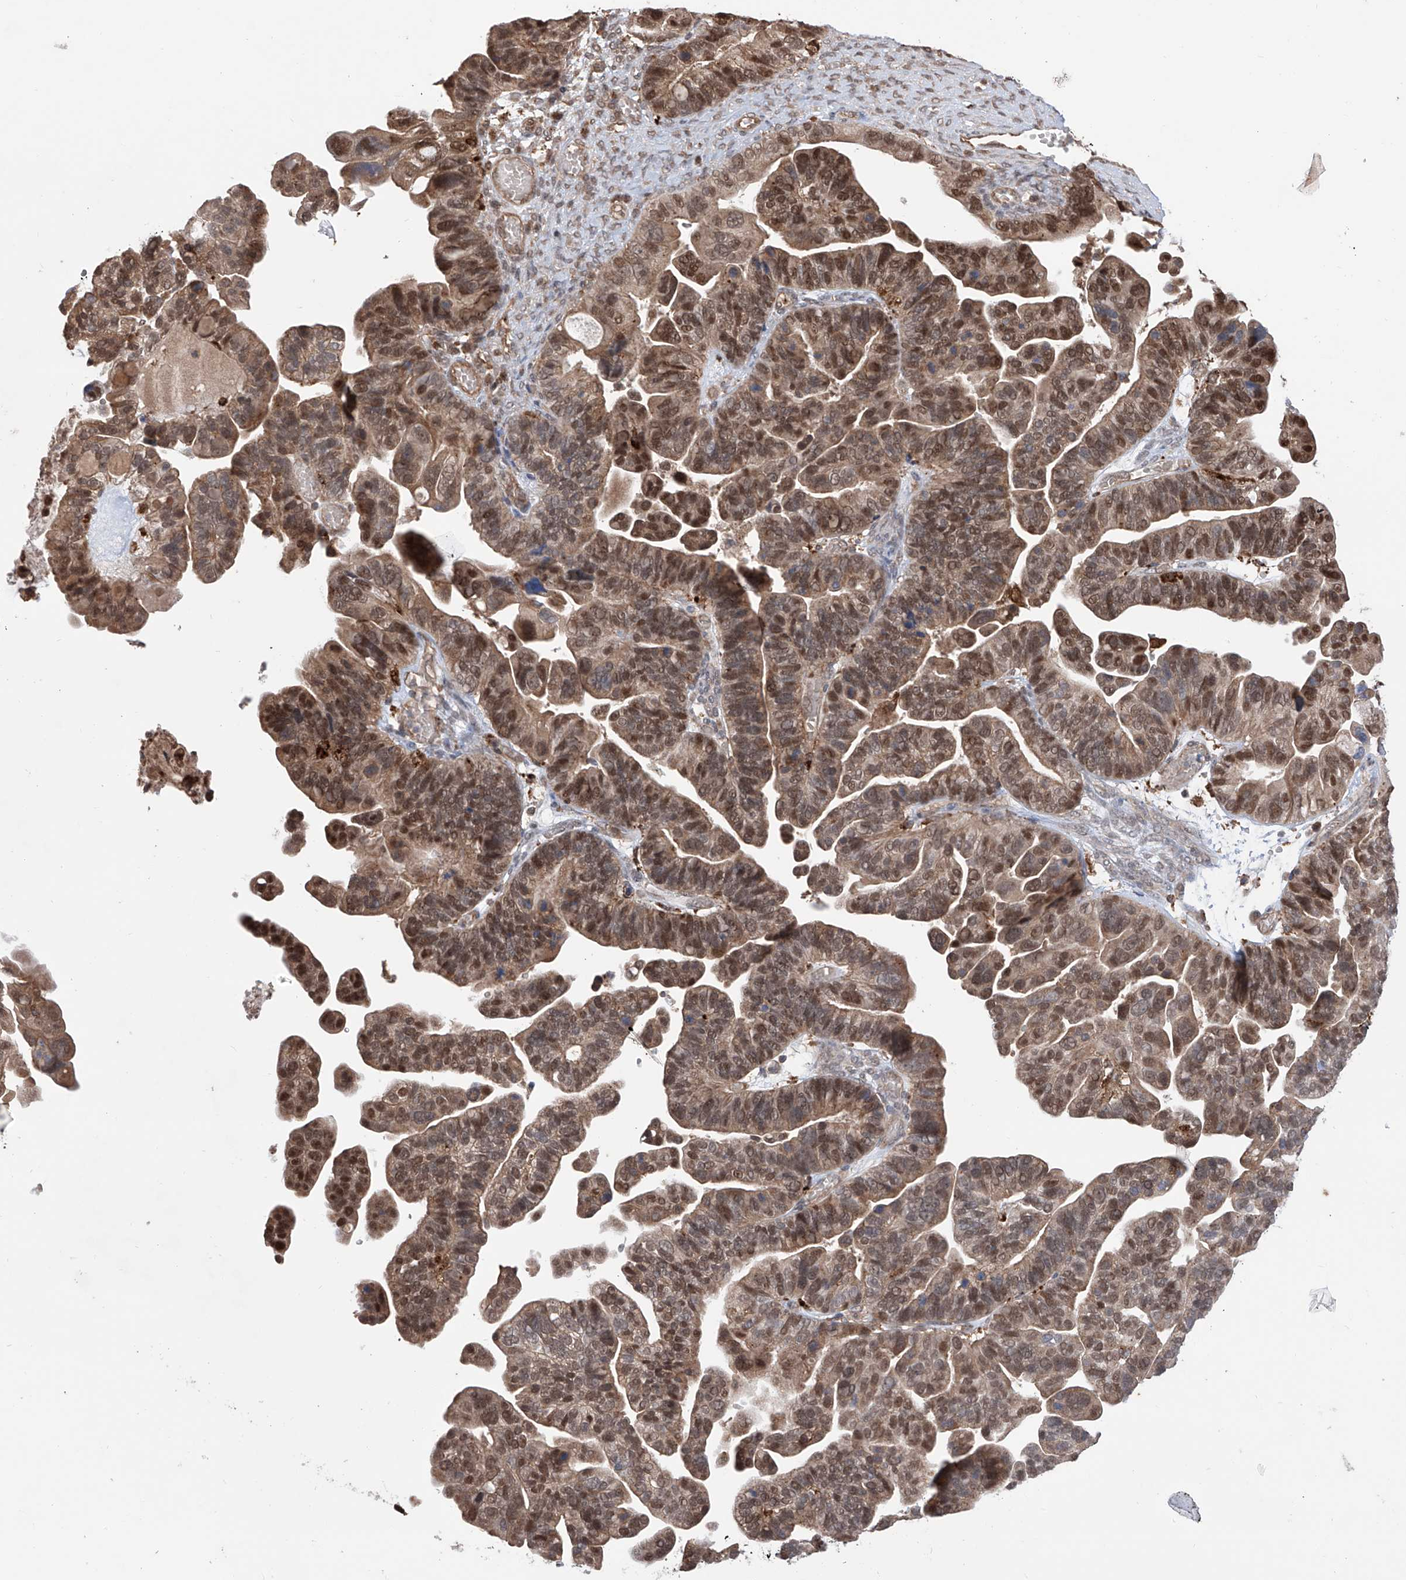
{"staining": {"intensity": "moderate", "quantity": ">75%", "location": "cytoplasmic/membranous,nuclear"}, "tissue": "ovarian cancer", "cell_type": "Tumor cells", "image_type": "cancer", "snomed": [{"axis": "morphology", "description": "Cystadenocarcinoma, serous, NOS"}, {"axis": "topography", "description": "Ovary"}], "caption": "Ovarian serous cystadenocarcinoma stained for a protein shows moderate cytoplasmic/membranous and nuclear positivity in tumor cells. Nuclei are stained in blue.", "gene": "HOXC8", "patient": {"sex": "female", "age": 56}}